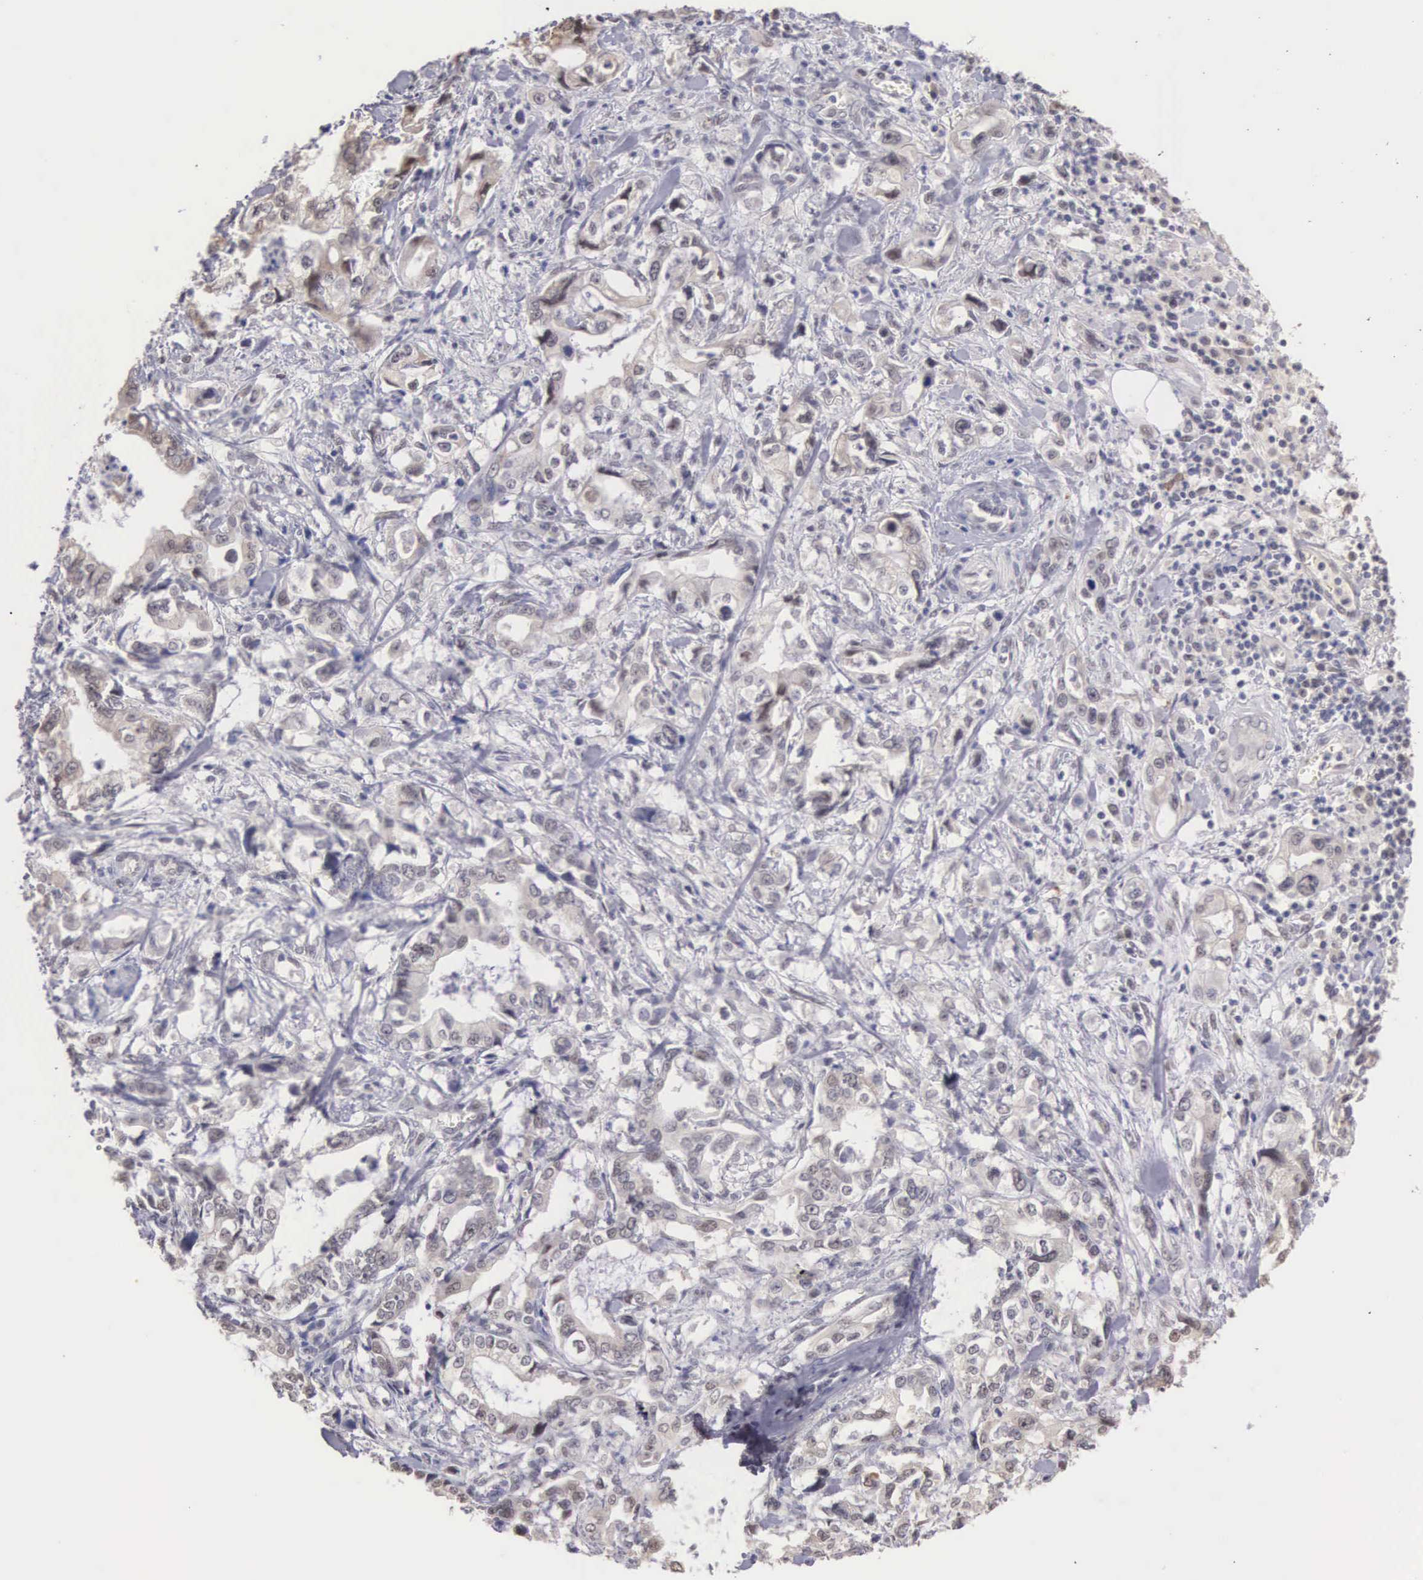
{"staining": {"intensity": "negative", "quantity": "none", "location": "none"}, "tissue": "stomach cancer", "cell_type": "Tumor cells", "image_type": "cancer", "snomed": [{"axis": "morphology", "description": "Adenocarcinoma, NOS"}, {"axis": "topography", "description": "Pancreas"}, {"axis": "topography", "description": "Stomach, upper"}], "caption": "A histopathology image of human stomach cancer is negative for staining in tumor cells. The staining is performed using DAB brown chromogen with nuclei counter-stained in using hematoxylin.", "gene": "HMGXB4", "patient": {"sex": "male", "age": 77}}